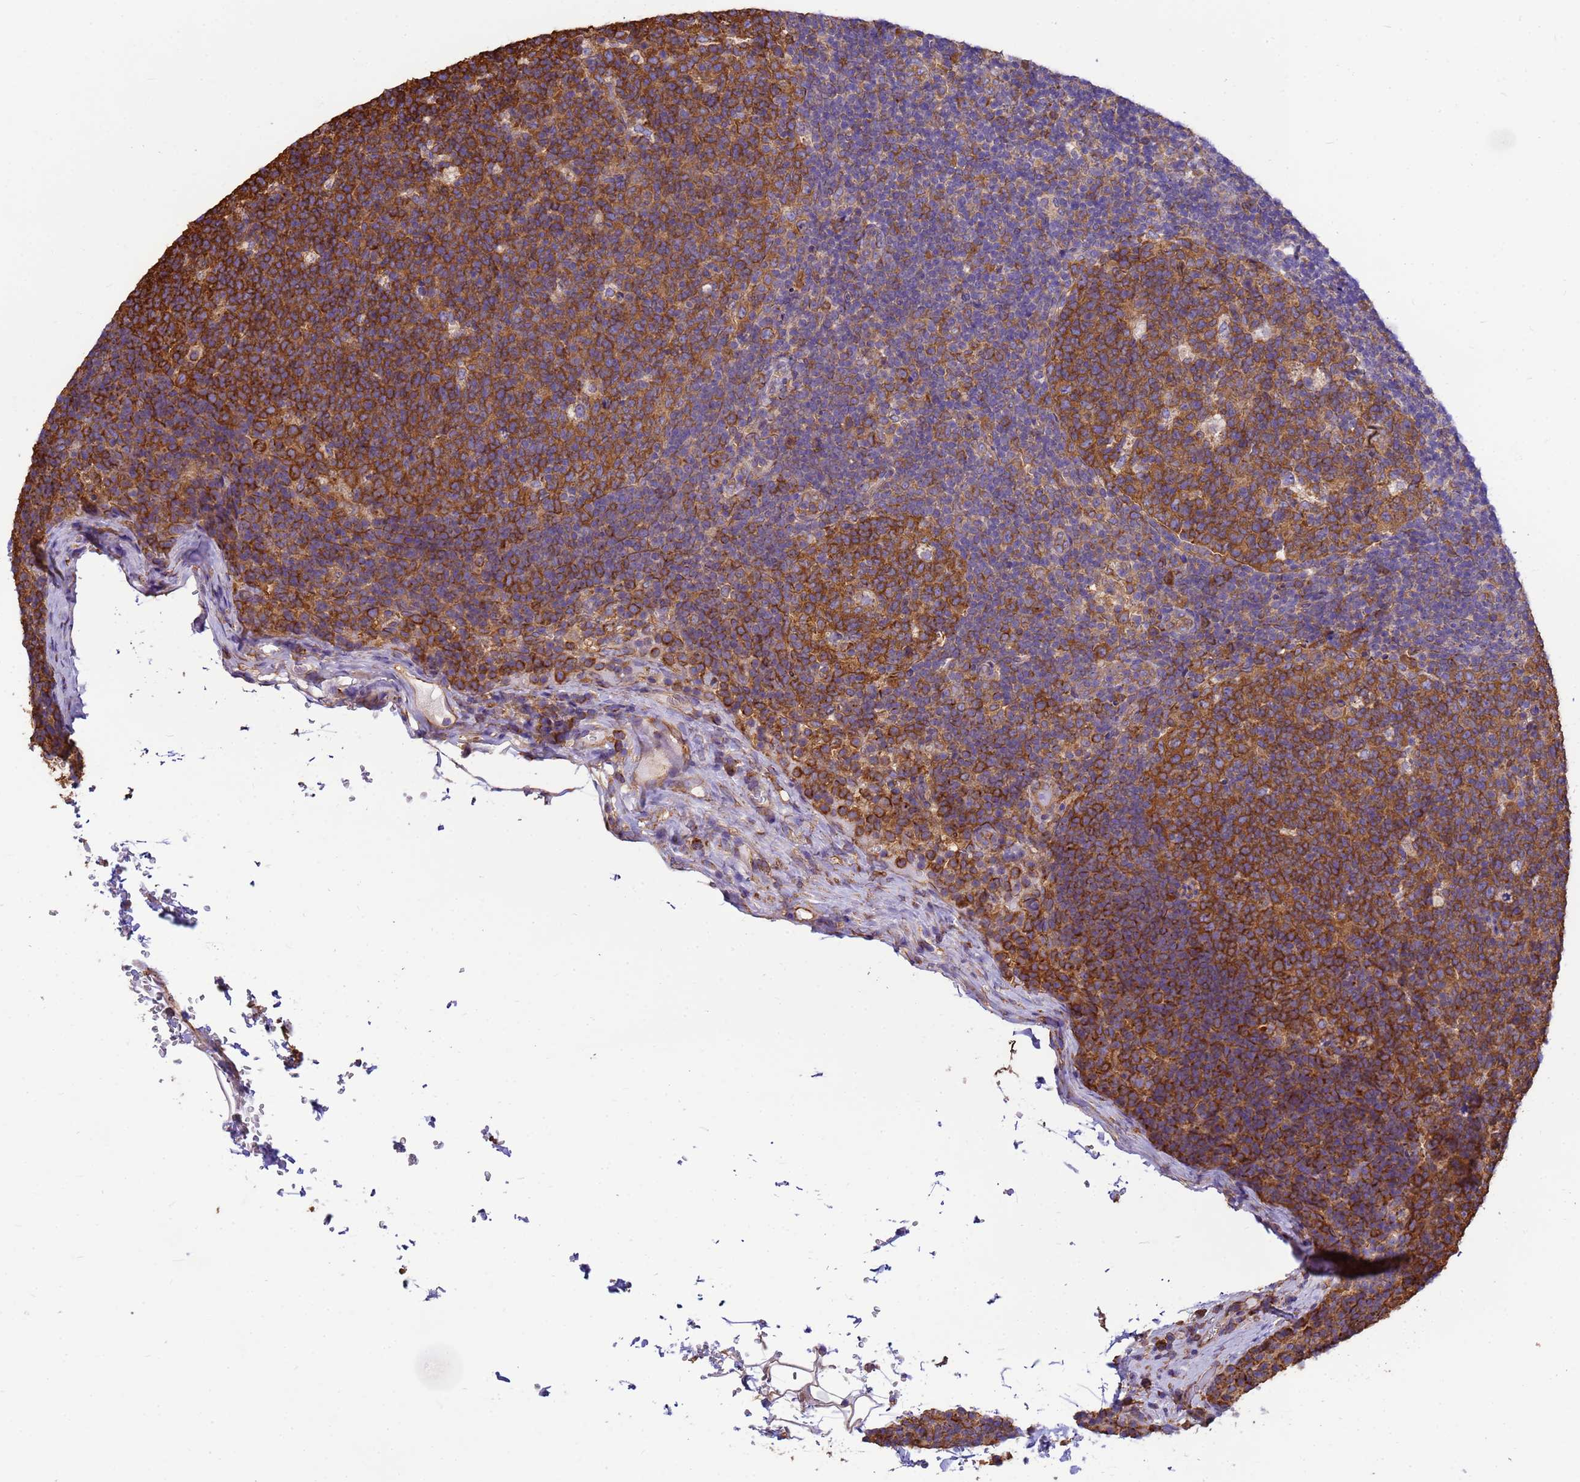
{"staining": {"intensity": "strong", "quantity": ">75%", "location": "cytoplasmic/membranous"}, "tissue": "lymph node", "cell_type": "Germinal center cells", "image_type": "normal", "snomed": [{"axis": "morphology", "description": "Normal tissue, NOS"}, {"axis": "topography", "description": "Lymph node"}], "caption": "A brown stain labels strong cytoplasmic/membranous expression of a protein in germinal center cells of unremarkable human lymph node.", "gene": "ENSG00000198211", "patient": {"sex": "female", "age": 31}}